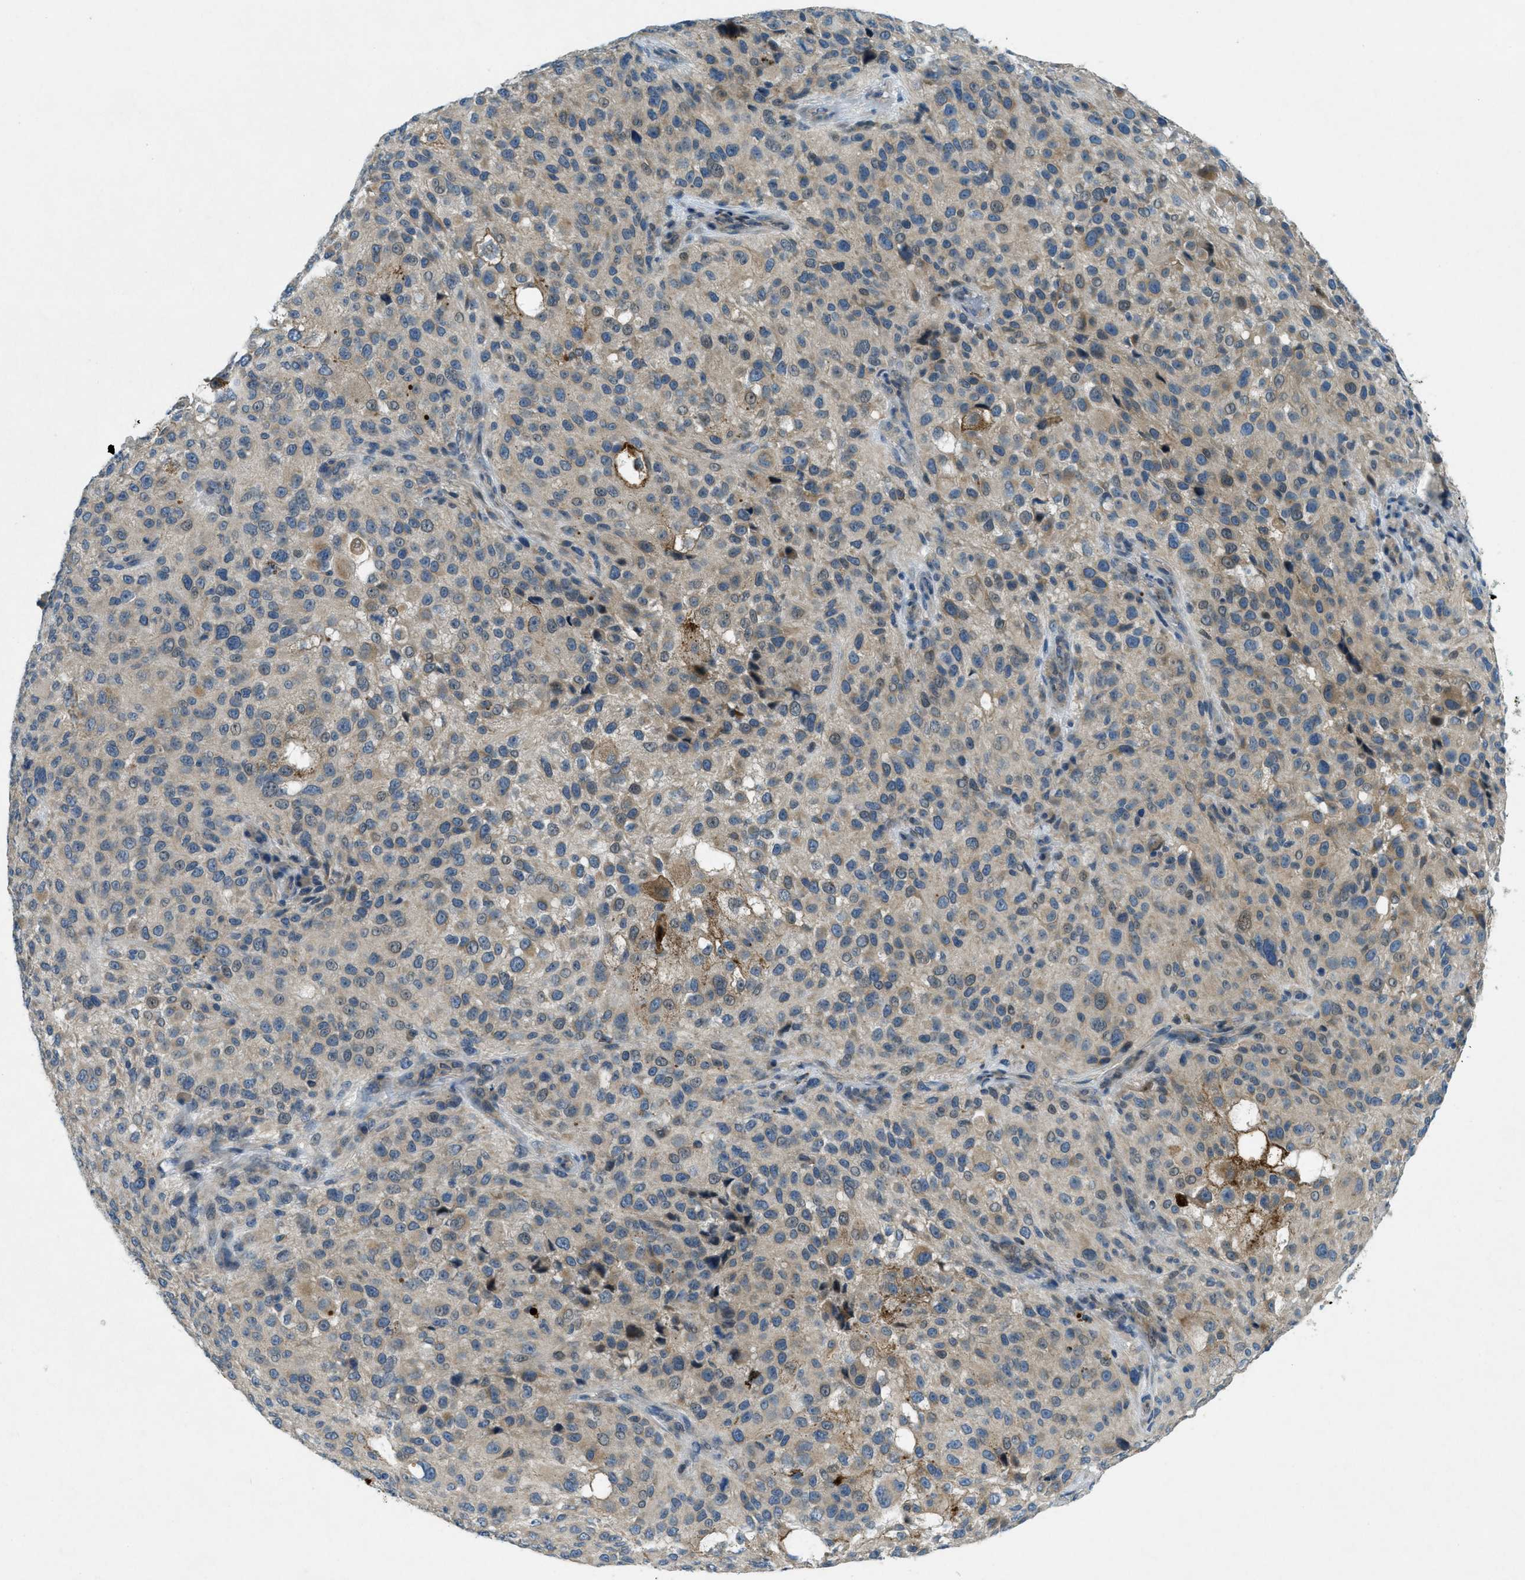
{"staining": {"intensity": "weak", "quantity": "25%-75%", "location": "cytoplasmic/membranous"}, "tissue": "melanoma", "cell_type": "Tumor cells", "image_type": "cancer", "snomed": [{"axis": "morphology", "description": "Necrosis, NOS"}, {"axis": "morphology", "description": "Malignant melanoma, NOS"}, {"axis": "topography", "description": "Skin"}], "caption": "The immunohistochemical stain highlights weak cytoplasmic/membranous positivity in tumor cells of malignant melanoma tissue.", "gene": "SNX14", "patient": {"sex": "female", "age": 87}}